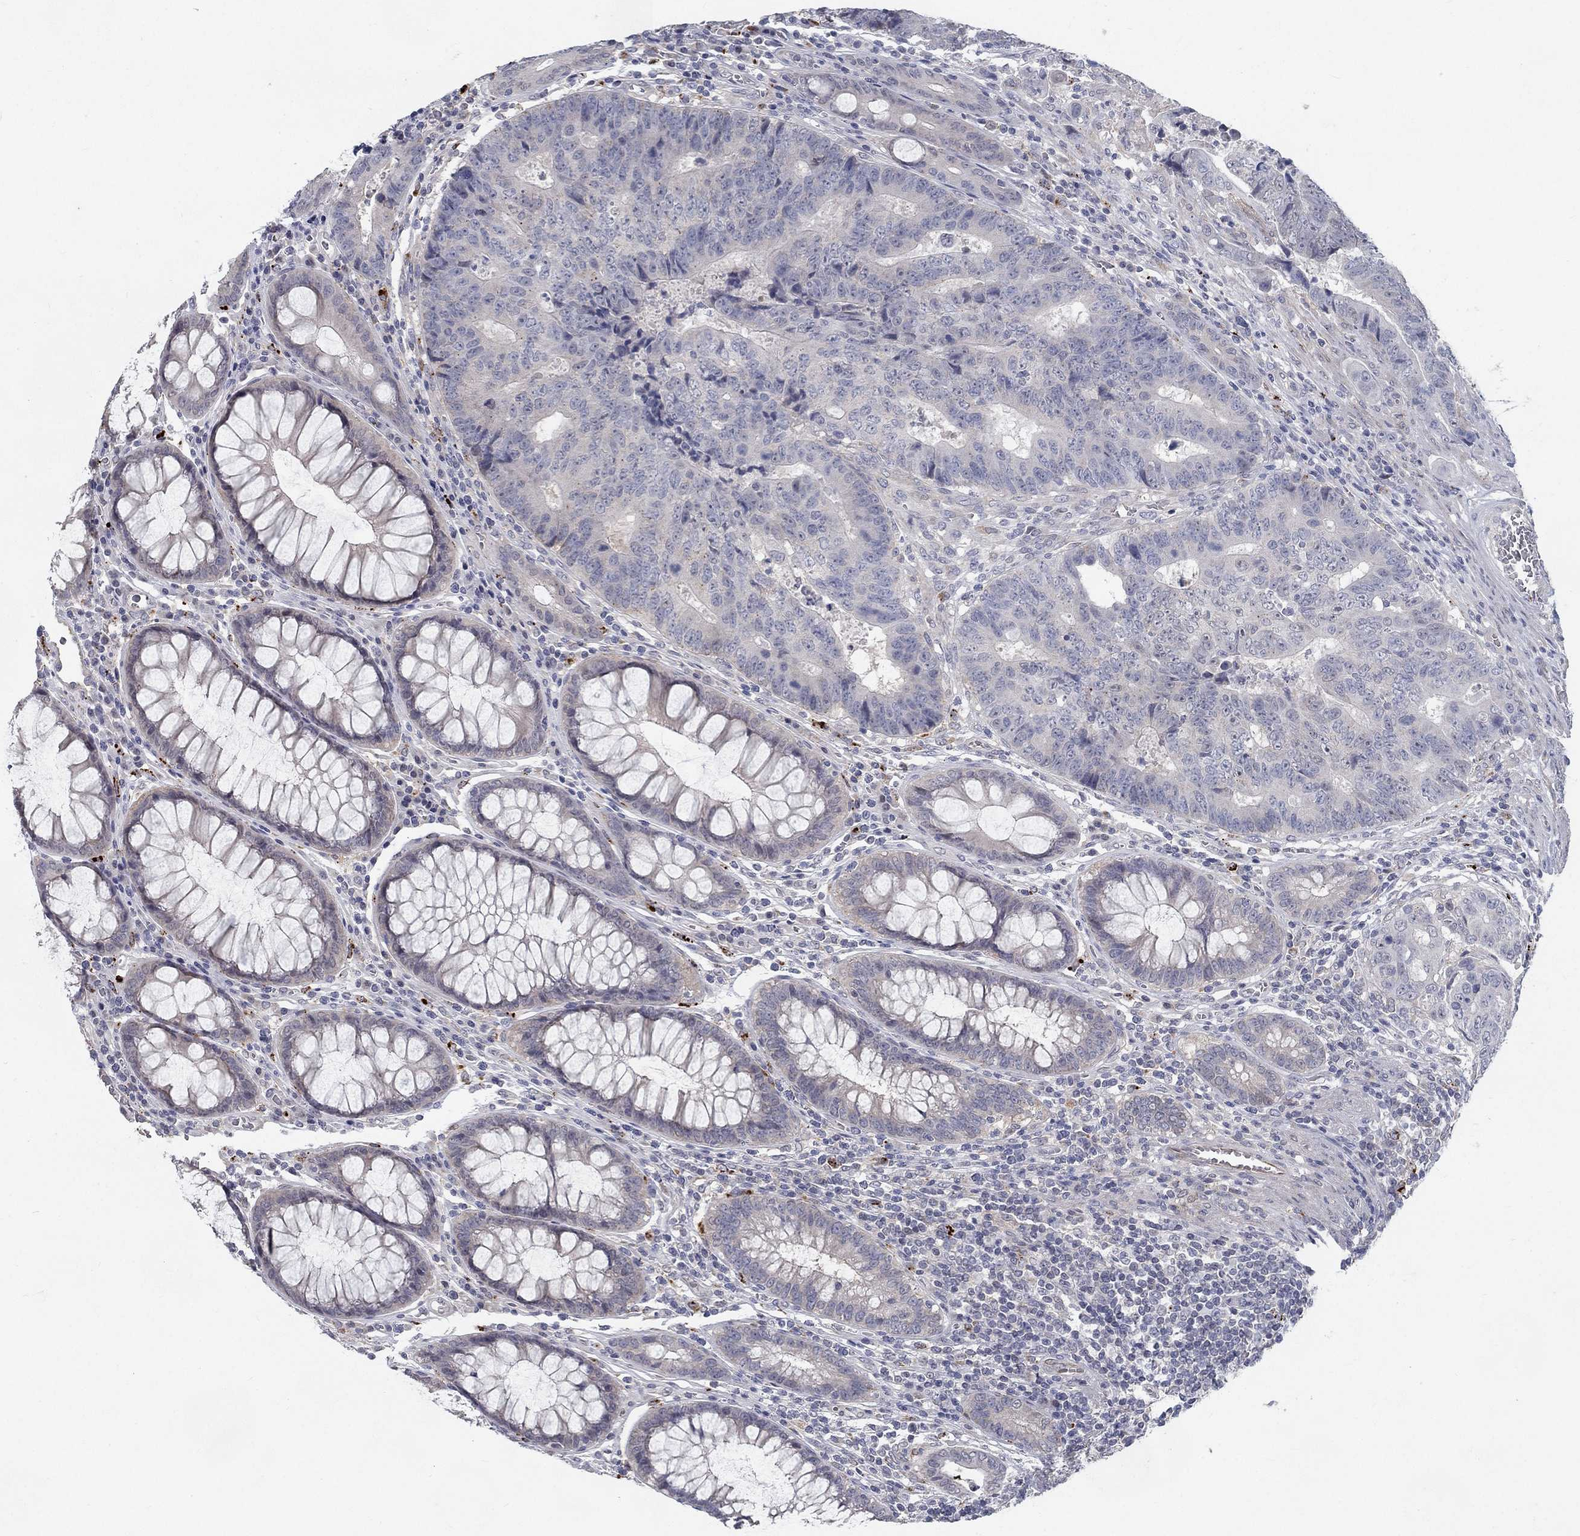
{"staining": {"intensity": "negative", "quantity": "none", "location": "none"}, "tissue": "colorectal cancer", "cell_type": "Tumor cells", "image_type": "cancer", "snomed": [{"axis": "morphology", "description": "Adenocarcinoma, NOS"}, {"axis": "topography", "description": "Colon"}], "caption": "Tumor cells show no significant positivity in adenocarcinoma (colorectal).", "gene": "MTSS2", "patient": {"sex": "female", "age": 48}}